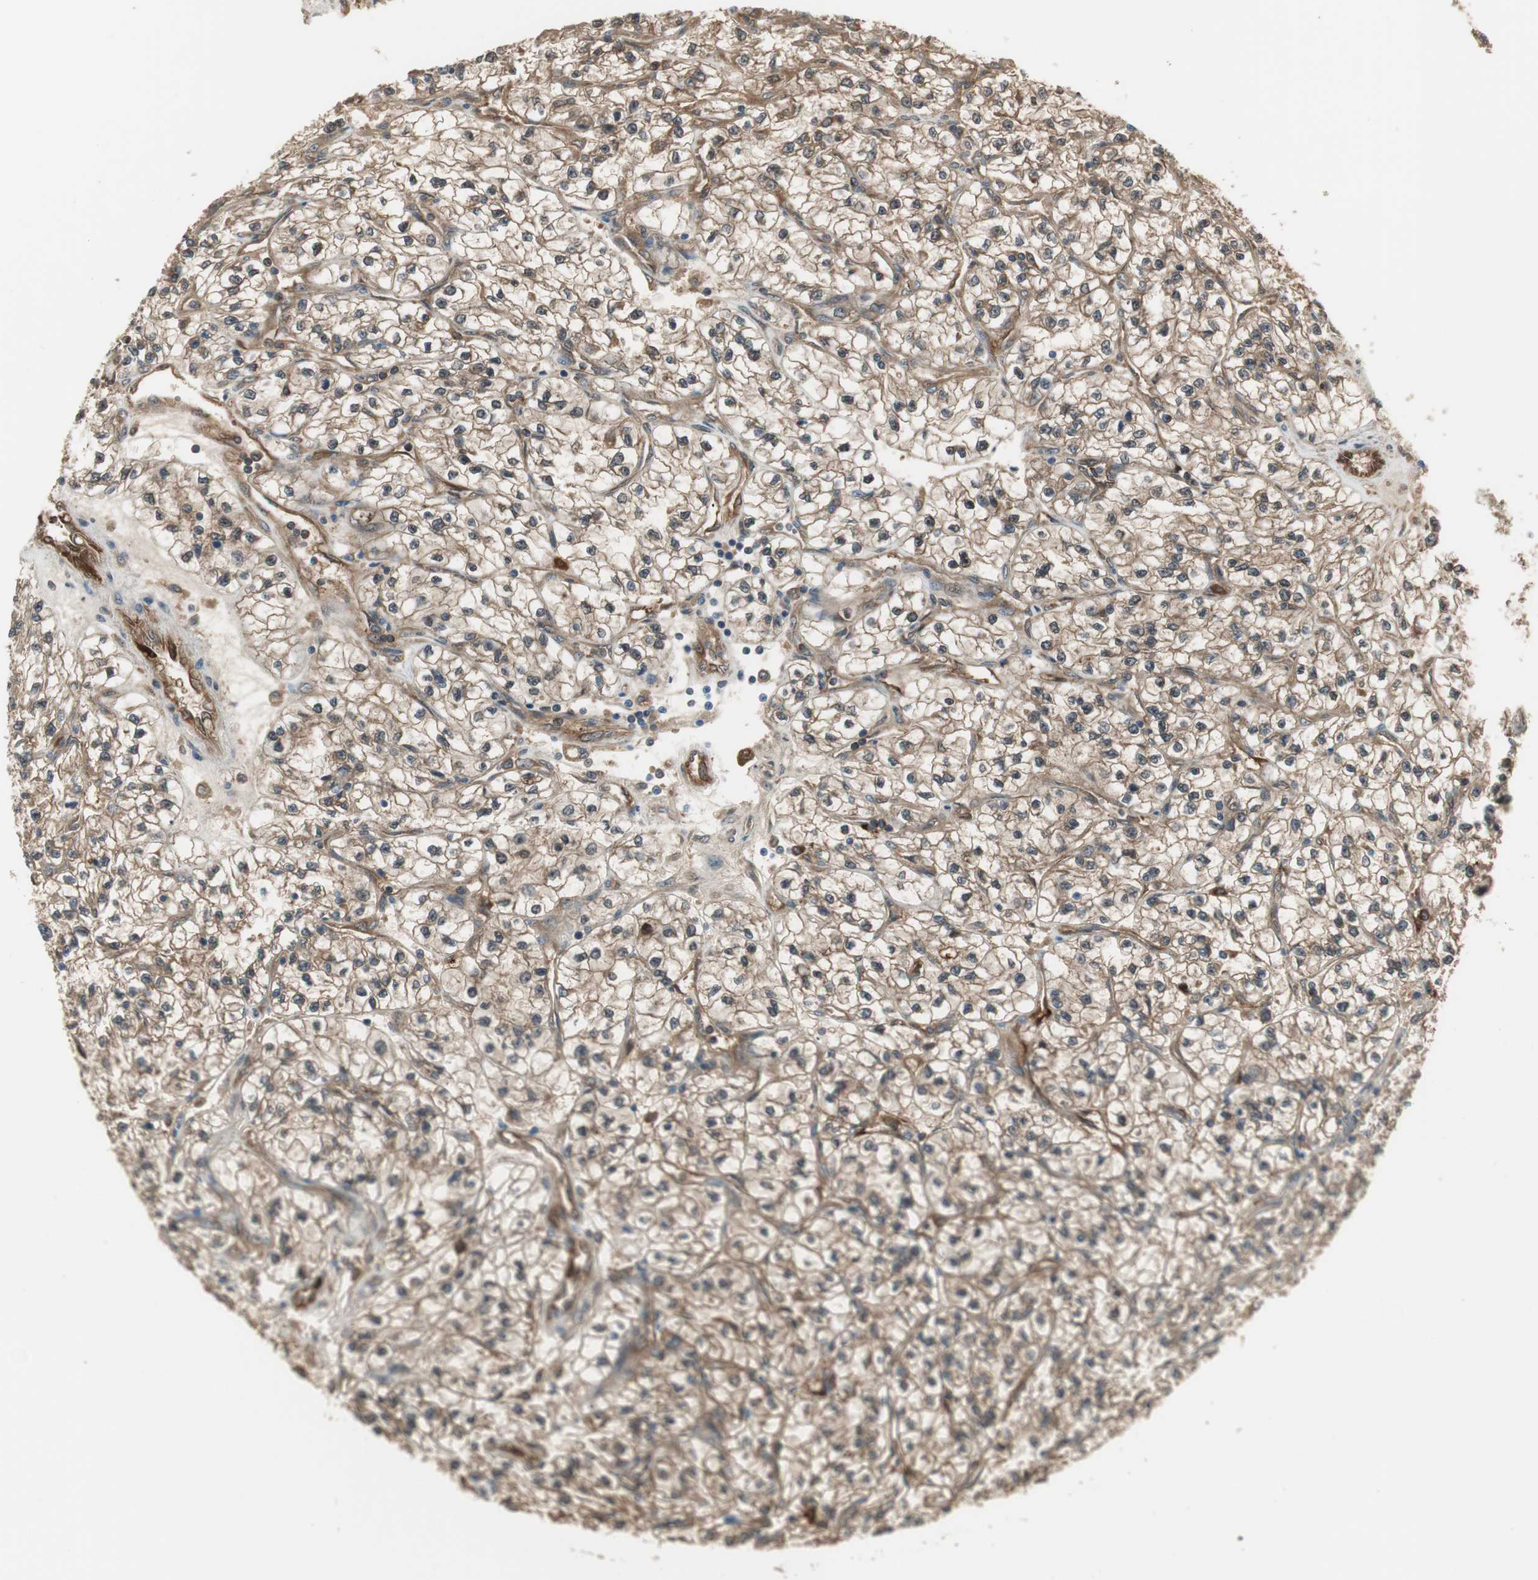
{"staining": {"intensity": "moderate", "quantity": ">75%", "location": "cytoplasmic/membranous"}, "tissue": "renal cancer", "cell_type": "Tumor cells", "image_type": "cancer", "snomed": [{"axis": "morphology", "description": "Adenocarcinoma, NOS"}, {"axis": "topography", "description": "Kidney"}], "caption": "The immunohistochemical stain shows moderate cytoplasmic/membranous positivity in tumor cells of adenocarcinoma (renal) tissue.", "gene": "SERPINB6", "patient": {"sex": "female", "age": 57}}